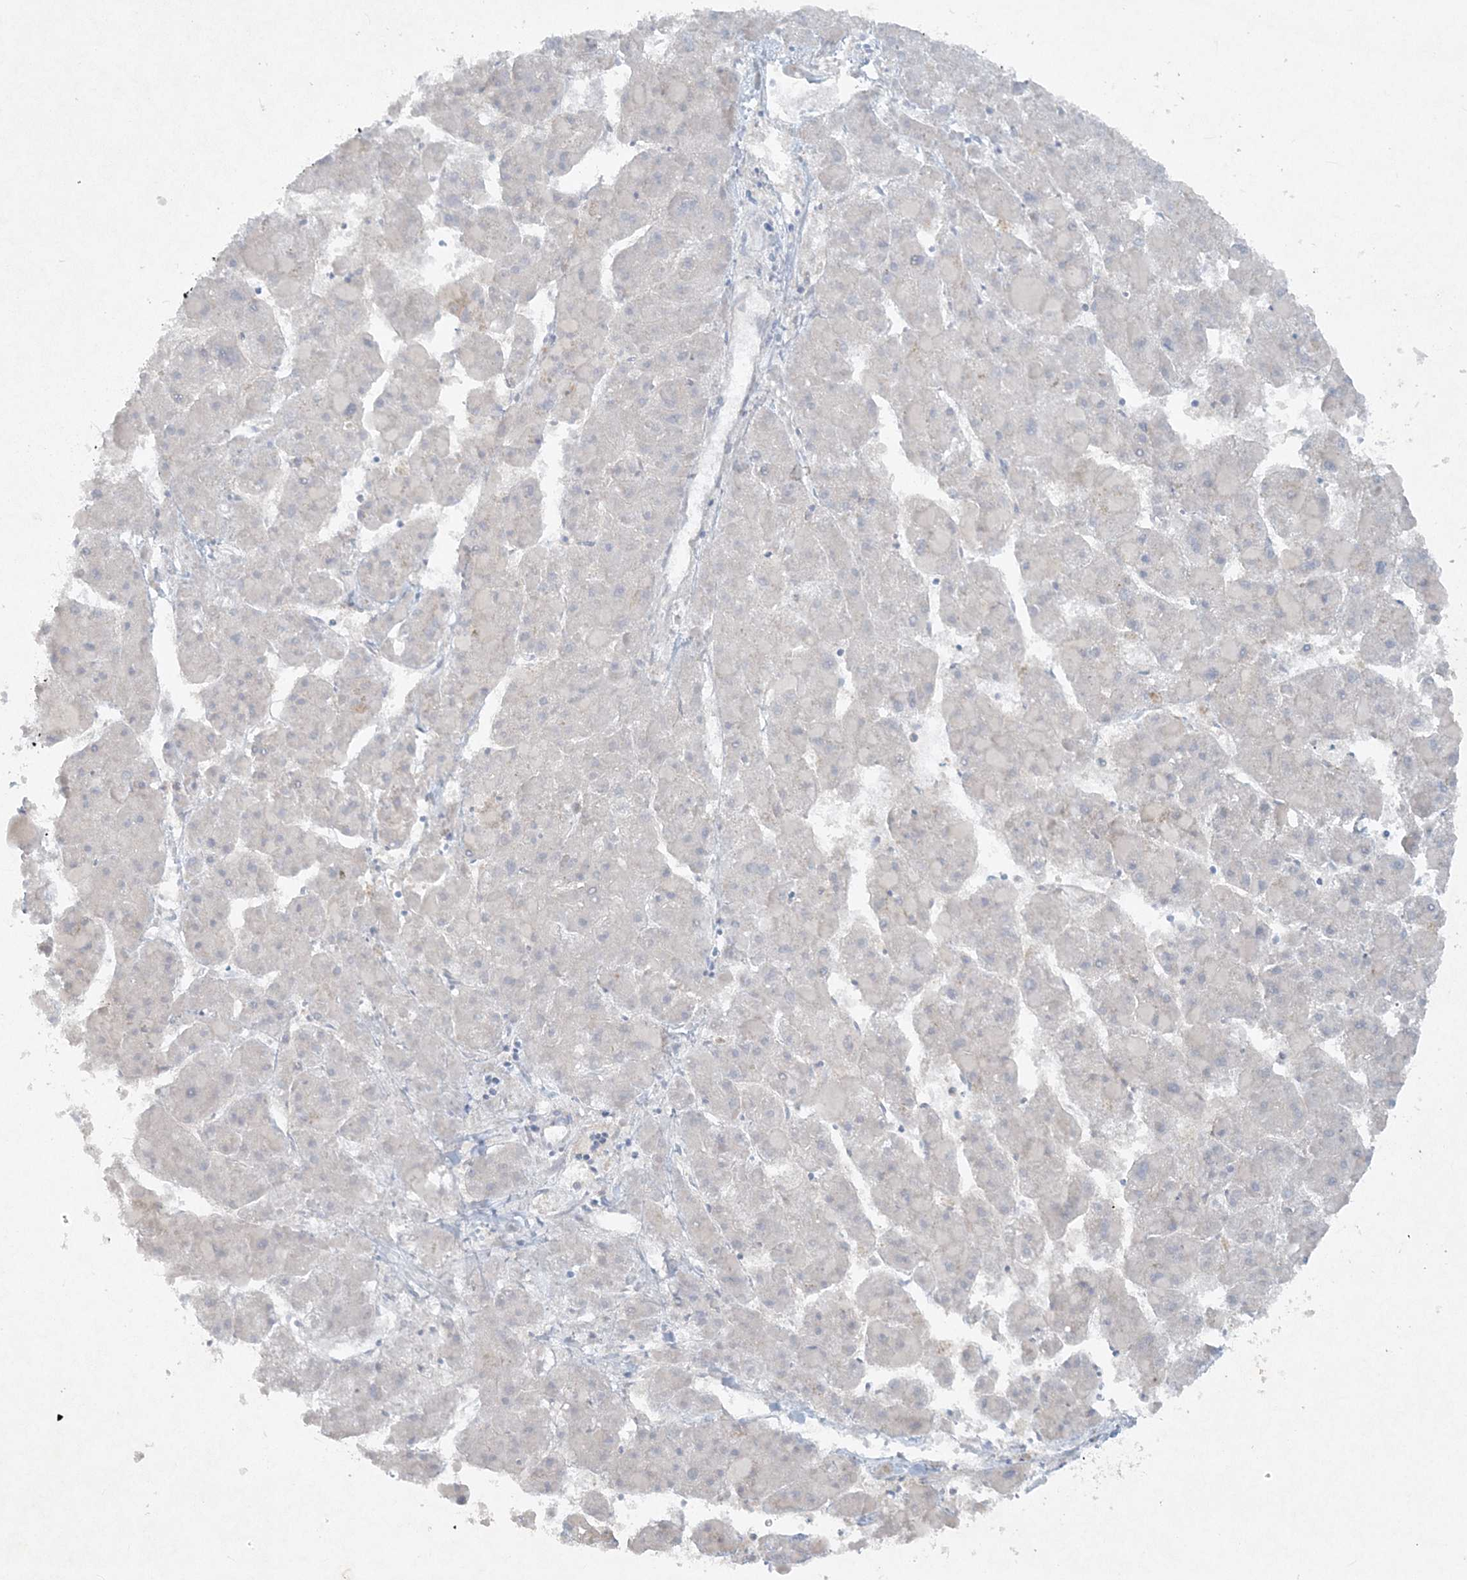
{"staining": {"intensity": "negative", "quantity": "none", "location": "none"}, "tissue": "liver cancer", "cell_type": "Tumor cells", "image_type": "cancer", "snomed": [{"axis": "morphology", "description": "Carcinoma, Hepatocellular, NOS"}, {"axis": "topography", "description": "Liver"}], "caption": "Immunohistochemical staining of liver cancer (hepatocellular carcinoma) reveals no significant positivity in tumor cells.", "gene": "ATP11A", "patient": {"sex": "female", "age": 73}}